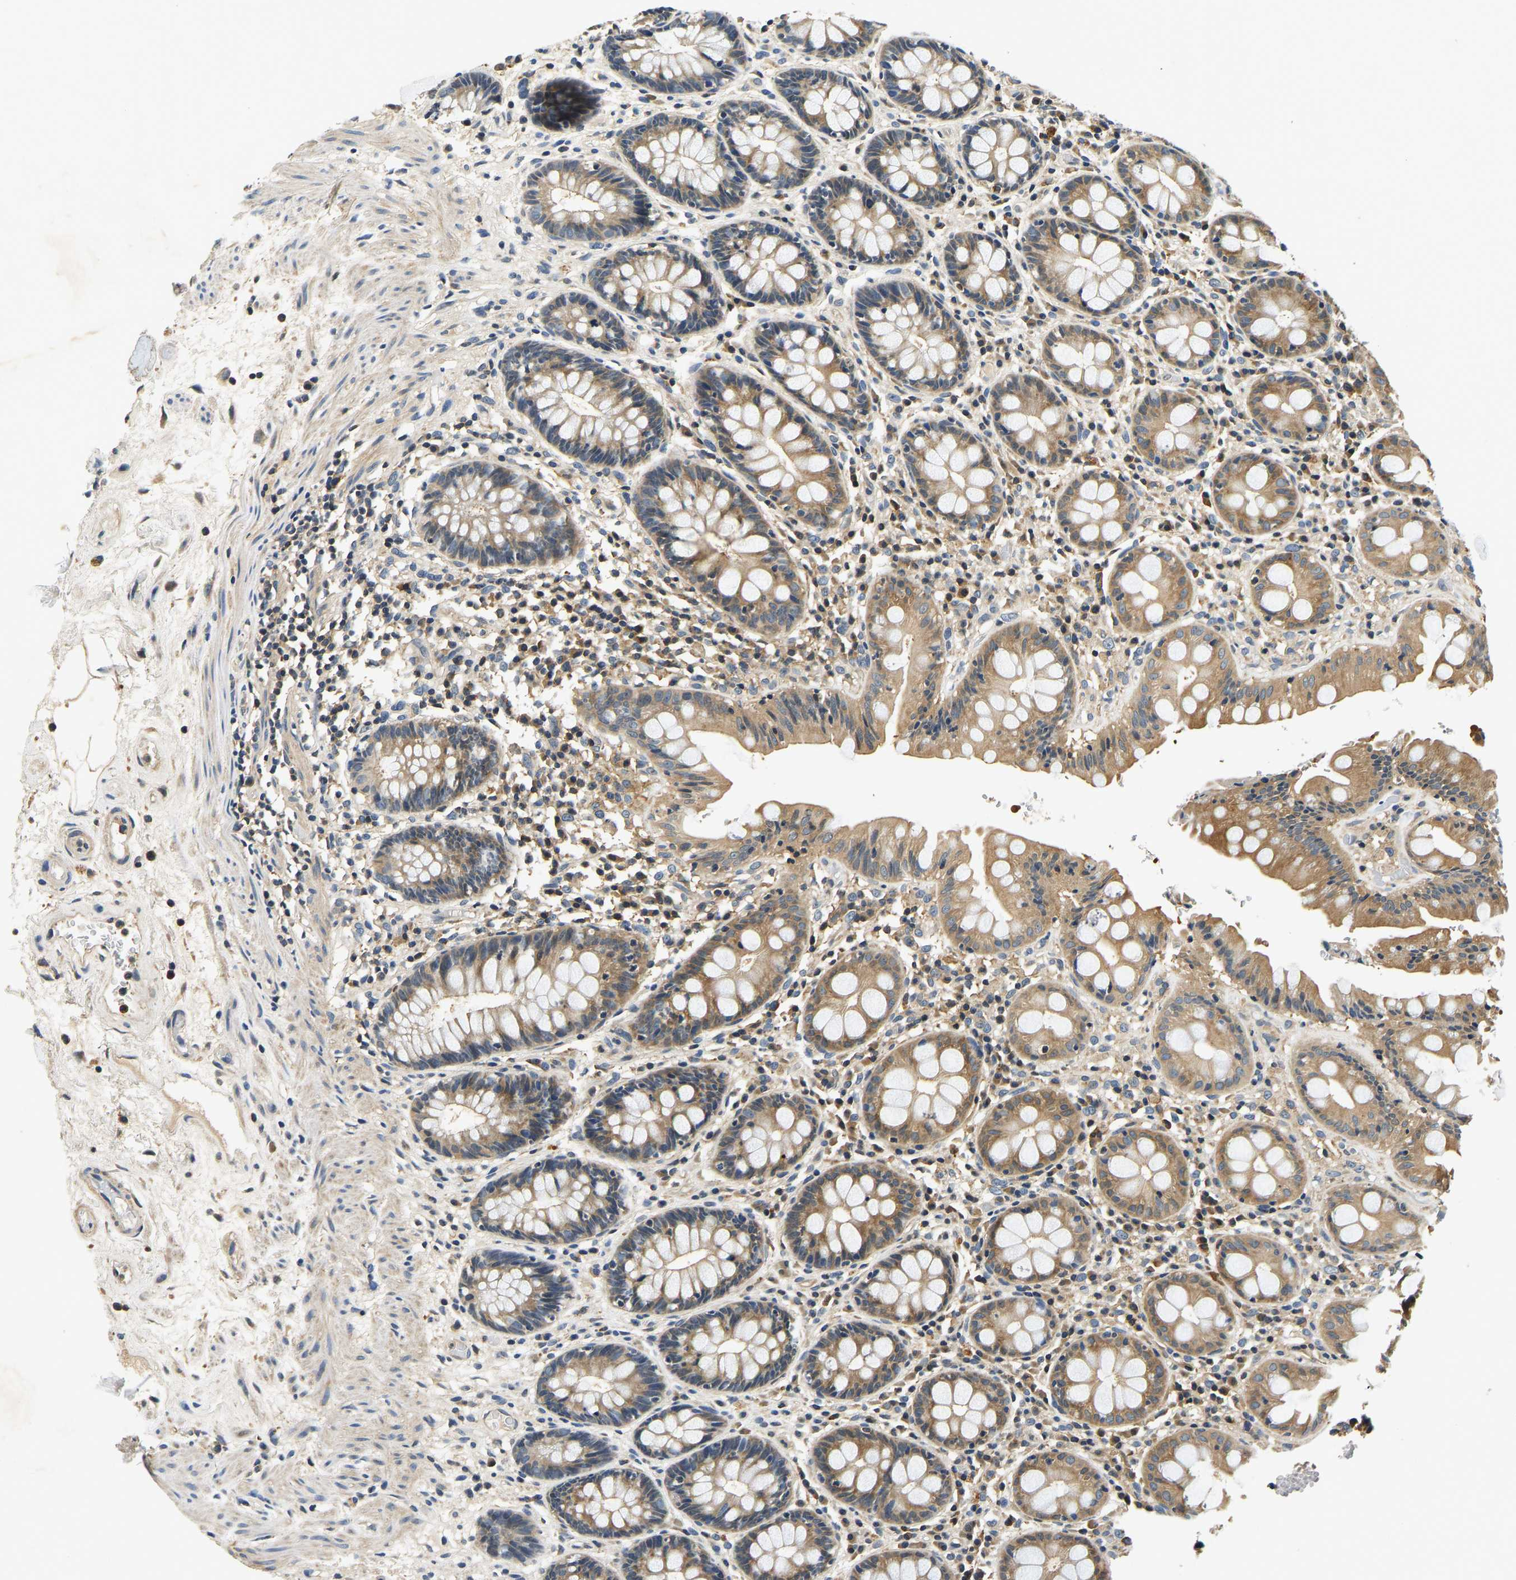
{"staining": {"intensity": "moderate", "quantity": ">75%", "location": "cytoplasmic/membranous"}, "tissue": "rectum", "cell_type": "Glandular cells", "image_type": "normal", "snomed": [{"axis": "morphology", "description": "Normal tissue, NOS"}, {"axis": "topography", "description": "Rectum"}], "caption": "An immunohistochemistry image of benign tissue is shown. Protein staining in brown highlights moderate cytoplasmic/membranous positivity in rectum within glandular cells.", "gene": "RESF1", "patient": {"sex": "male", "age": 64}}